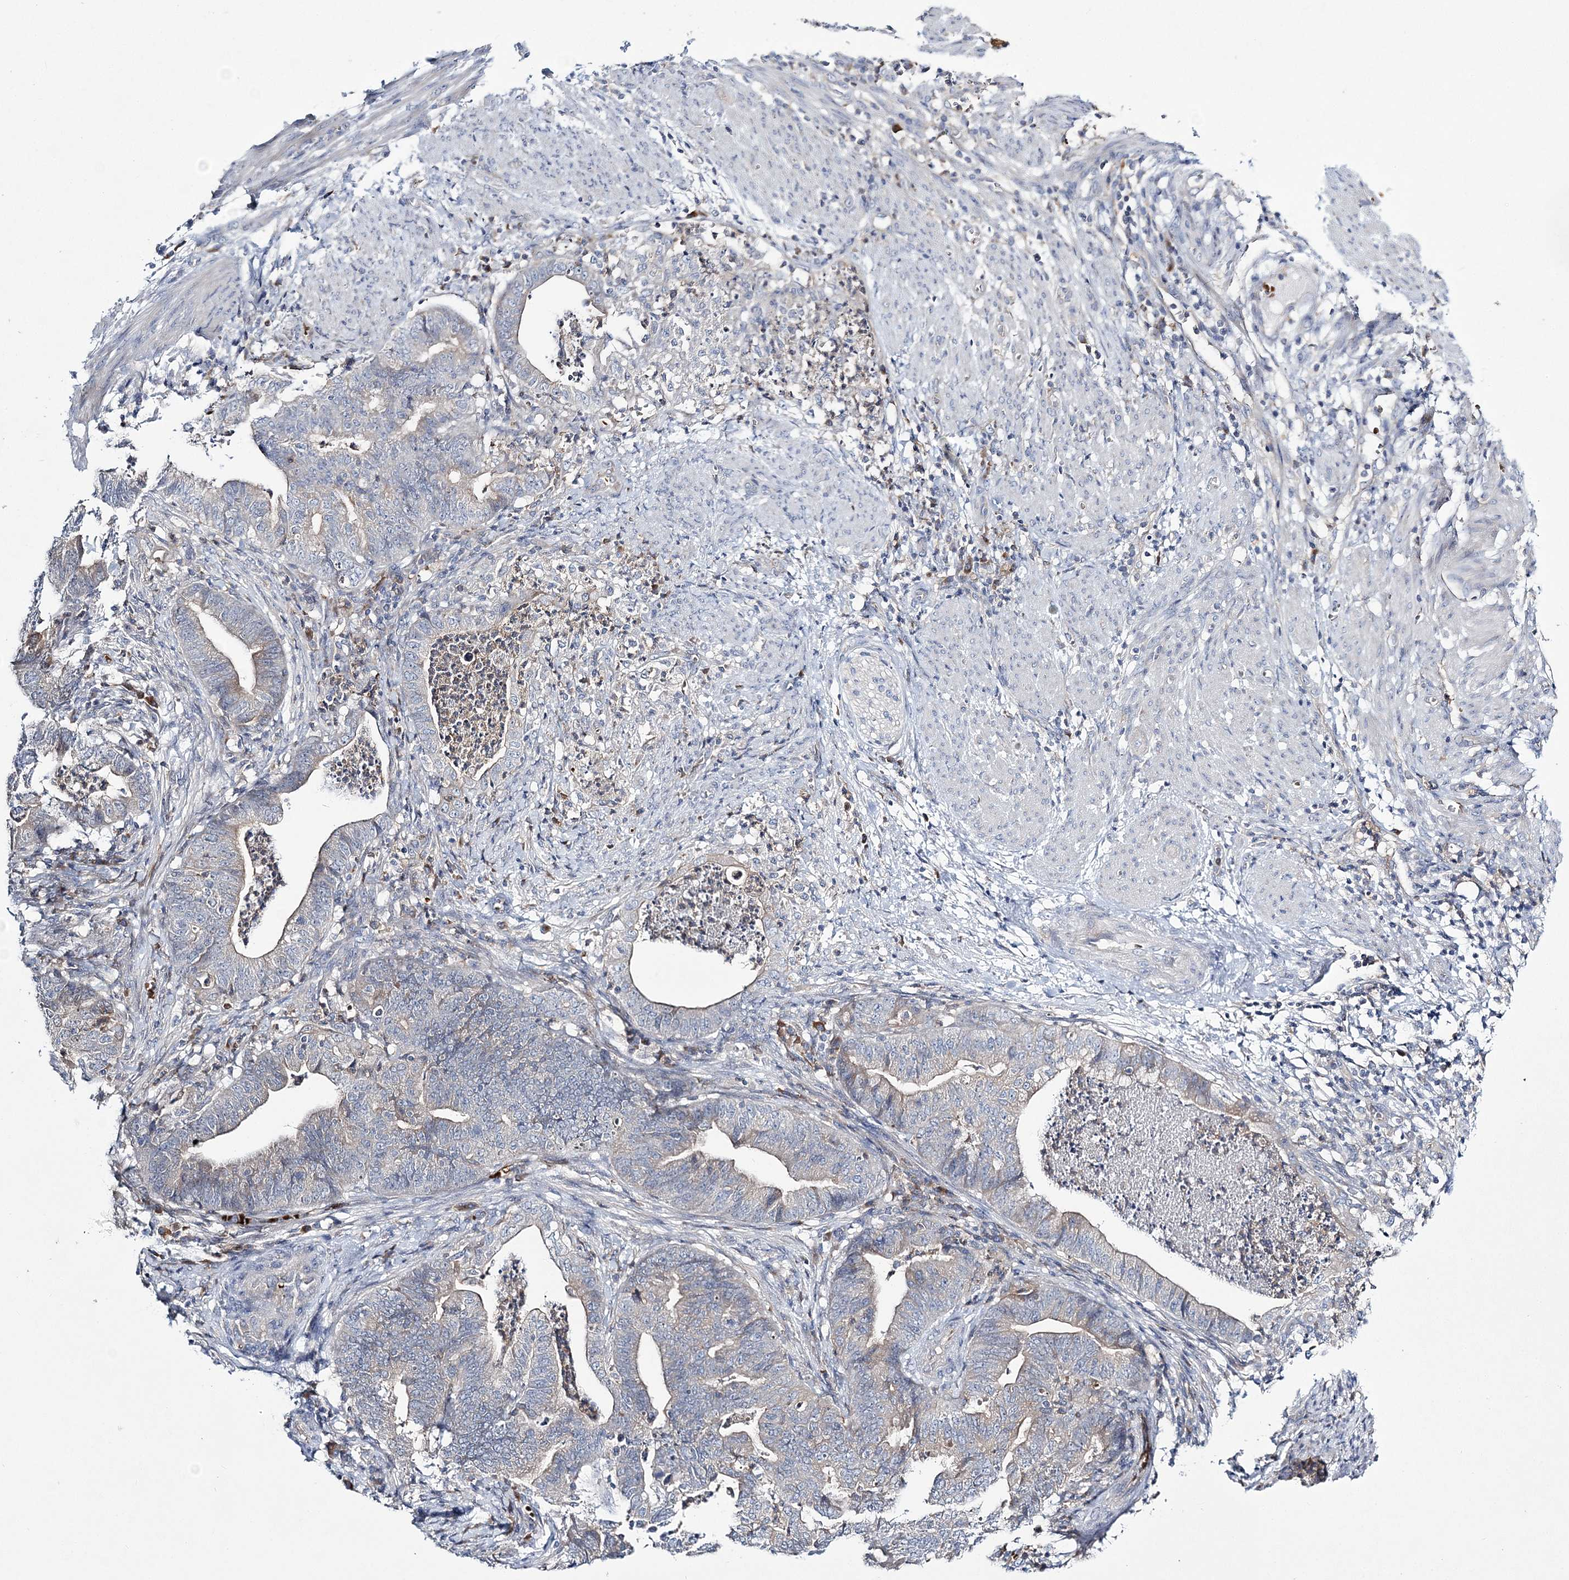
{"staining": {"intensity": "negative", "quantity": "none", "location": "none"}, "tissue": "endometrial cancer", "cell_type": "Tumor cells", "image_type": "cancer", "snomed": [{"axis": "morphology", "description": "Polyp, NOS"}, {"axis": "morphology", "description": "Adenocarcinoma, NOS"}, {"axis": "morphology", "description": "Adenoma, NOS"}, {"axis": "topography", "description": "Endometrium"}], "caption": "Endometrial cancer (polyp) was stained to show a protein in brown. There is no significant expression in tumor cells. The staining was performed using DAB (3,3'-diaminobenzidine) to visualize the protein expression in brown, while the nuclei were stained in blue with hematoxylin (Magnification: 20x).", "gene": "ATP11B", "patient": {"sex": "female", "age": 79}}